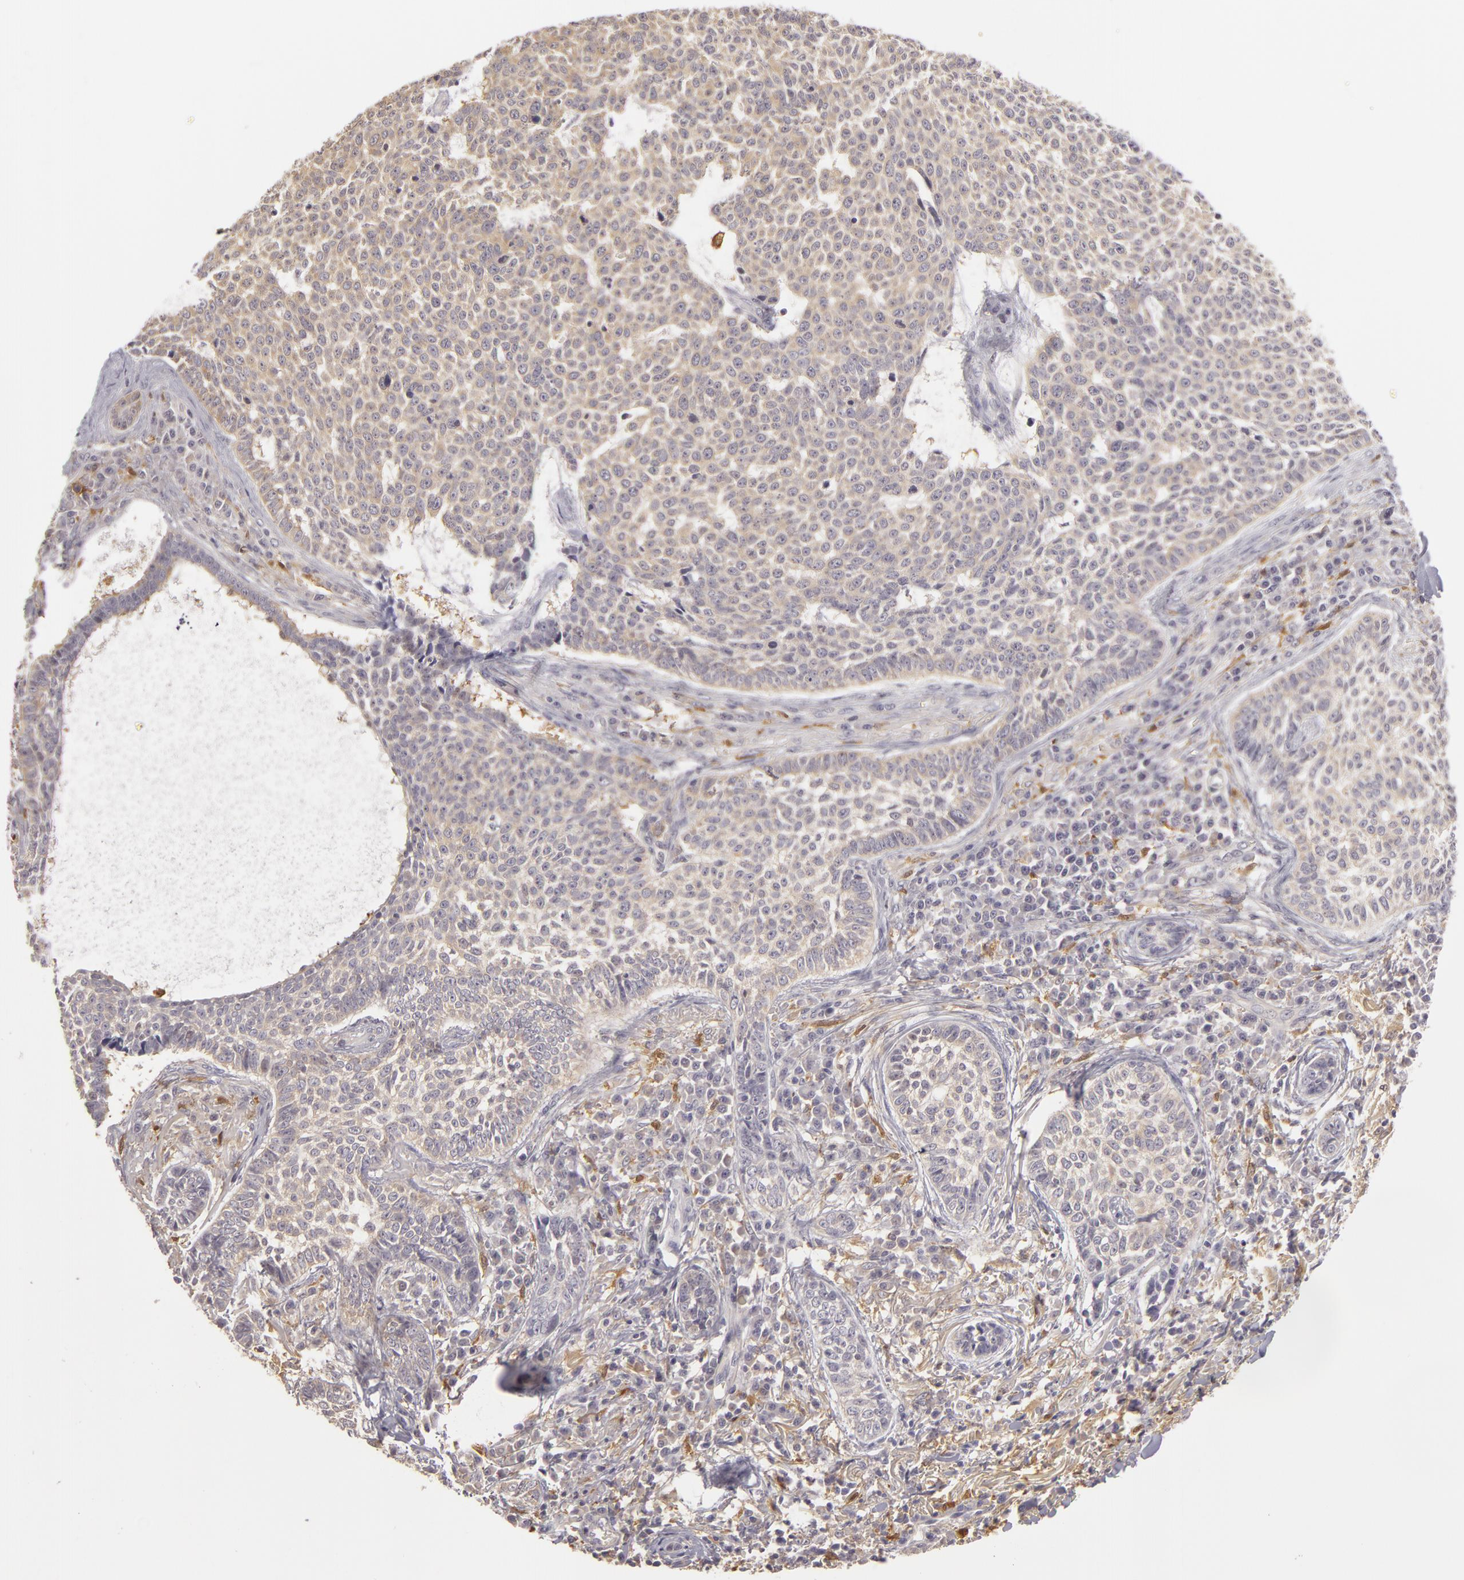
{"staining": {"intensity": "negative", "quantity": "none", "location": "none"}, "tissue": "skin cancer", "cell_type": "Tumor cells", "image_type": "cancer", "snomed": [{"axis": "morphology", "description": "Basal cell carcinoma"}, {"axis": "topography", "description": "Skin"}], "caption": "A micrograph of skin cancer (basal cell carcinoma) stained for a protein demonstrates no brown staining in tumor cells.", "gene": "GNPDA1", "patient": {"sex": "female", "age": 89}}